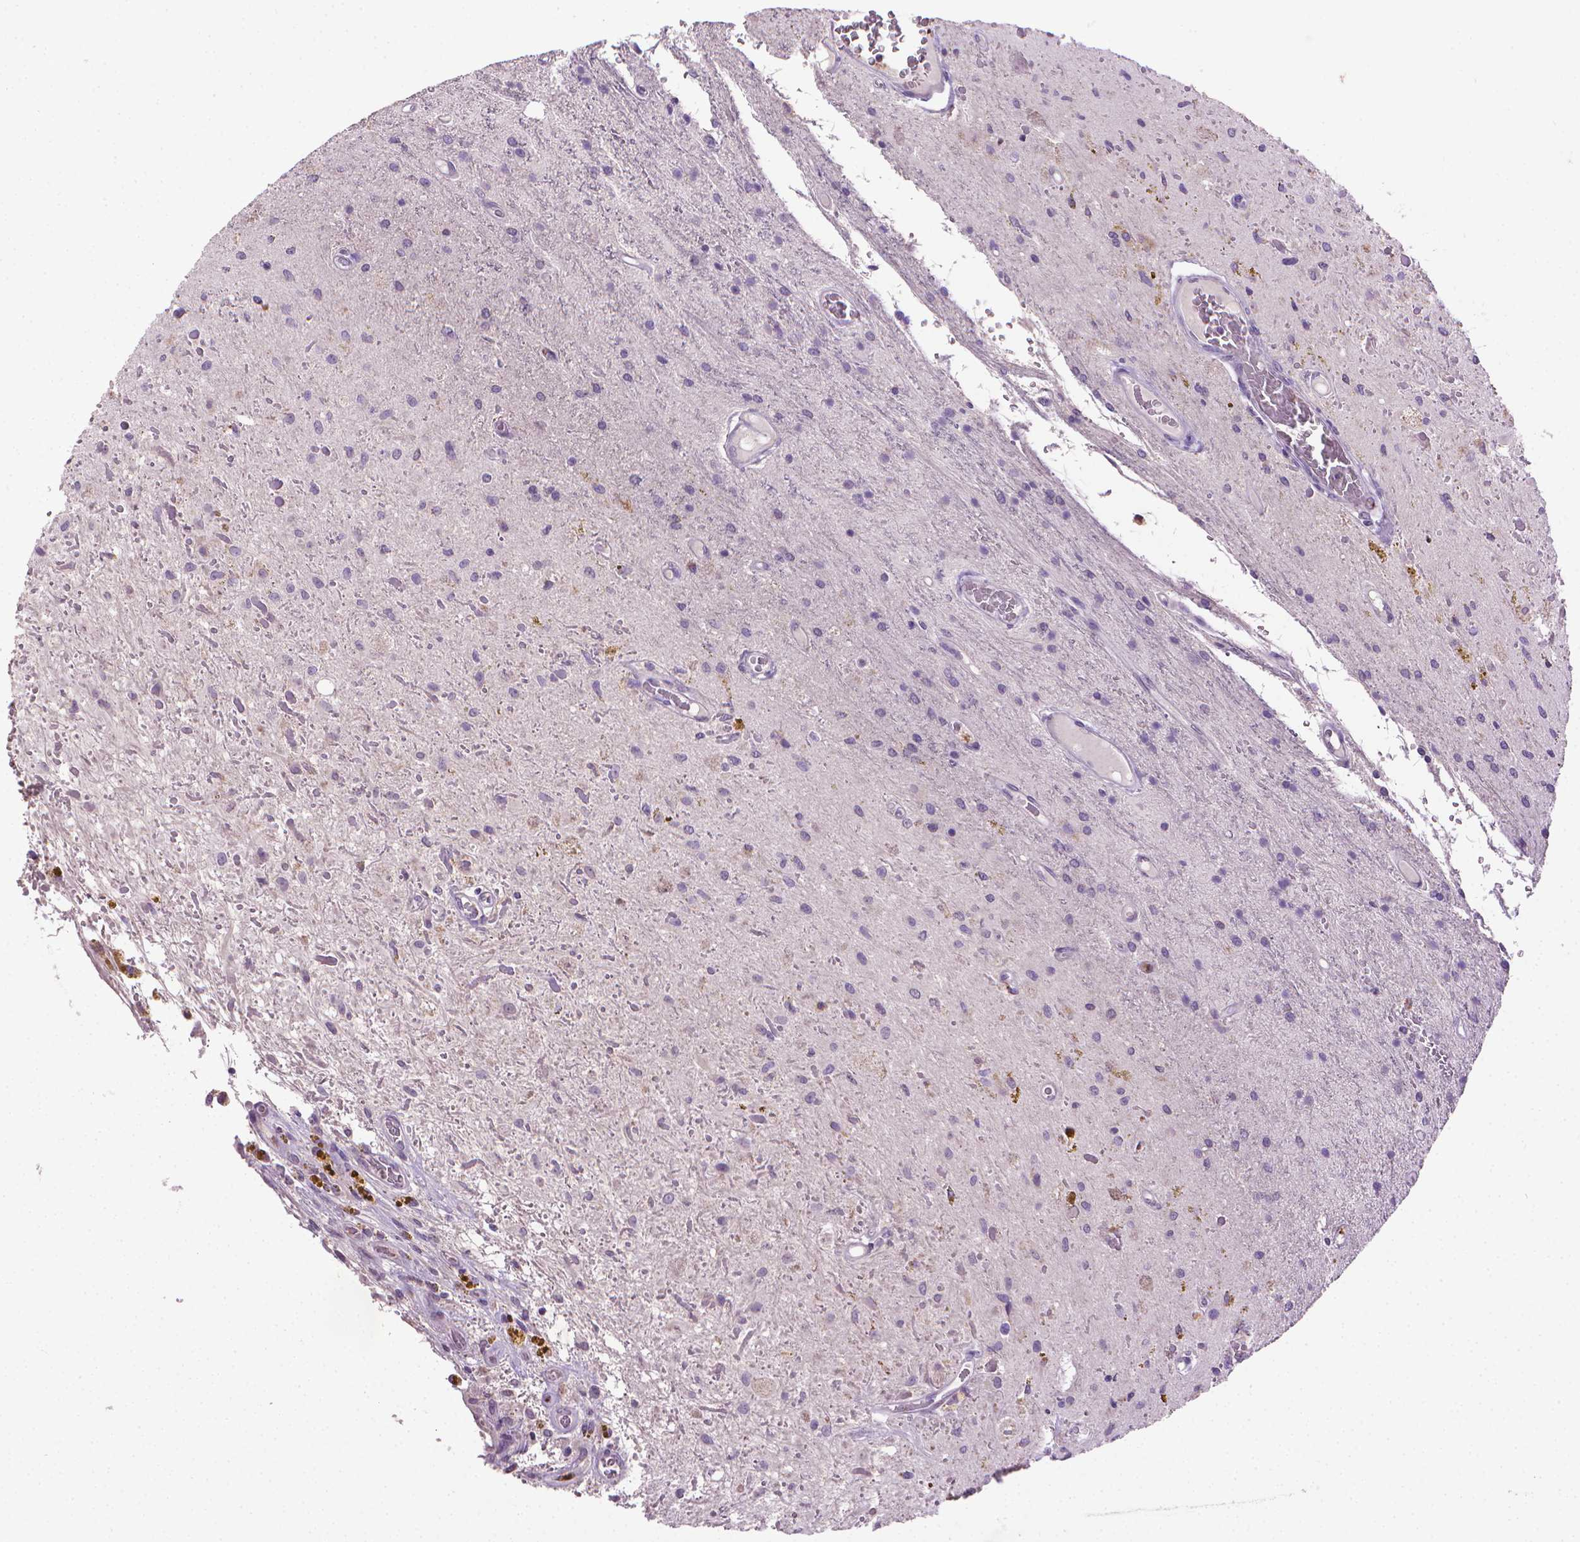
{"staining": {"intensity": "negative", "quantity": "none", "location": "none"}, "tissue": "glioma", "cell_type": "Tumor cells", "image_type": "cancer", "snomed": [{"axis": "morphology", "description": "Glioma, malignant, Low grade"}, {"axis": "topography", "description": "Cerebellum"}], "caption": "Tumor cells show no significant positivity in glioma.", "gene": "CDKN2D", "patient": {"sex": "female", "age": 14}}